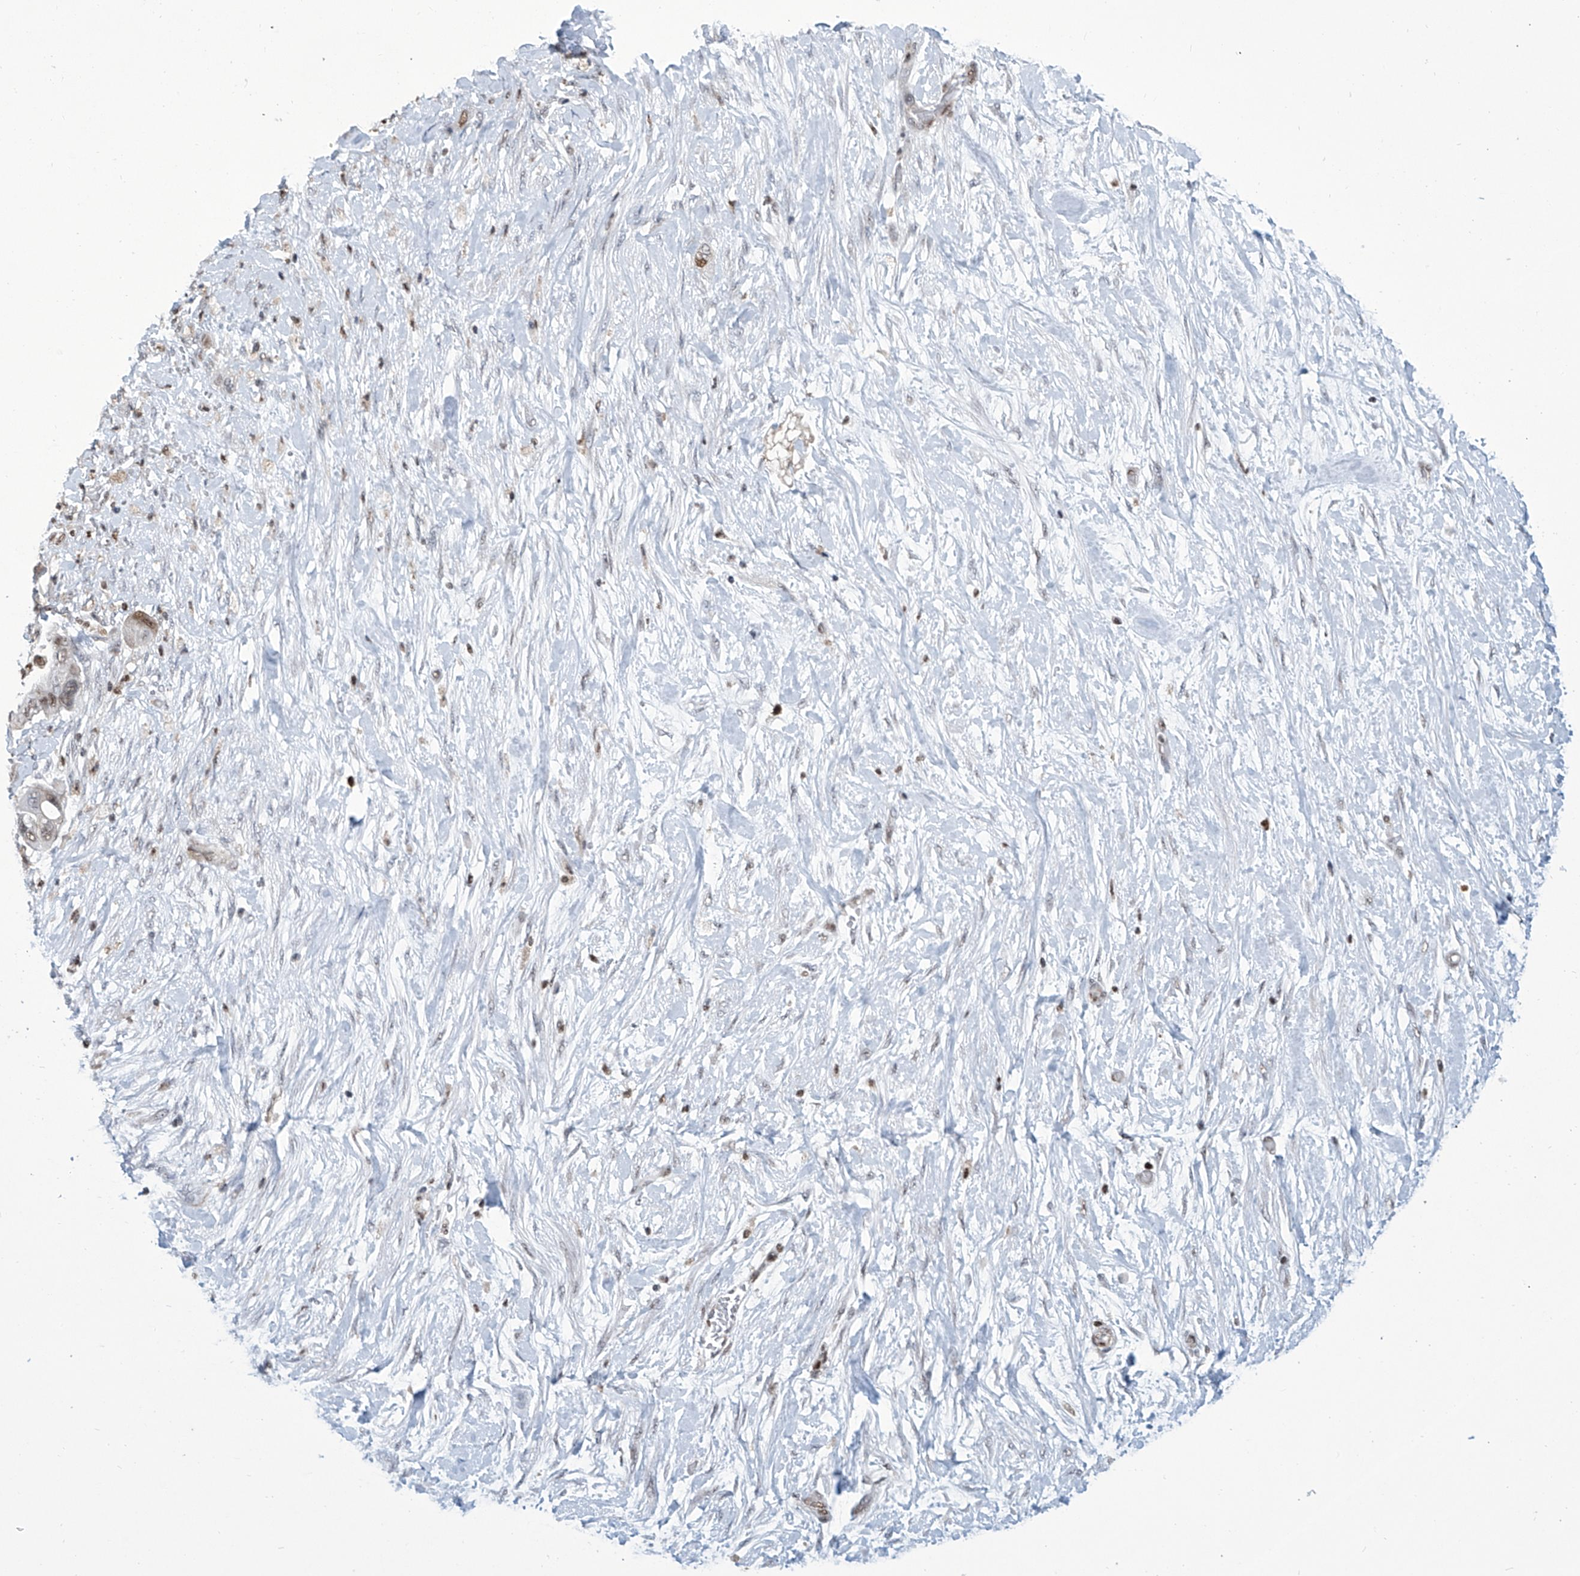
{"staining": {"intensity": "moderate", "quantity": "25%-75%", "location": "nuclear"}, "tissue": "pancreatic cancer", "cell_type": "Tumor cells", "image_type": "cancer", "snomed": [{"axis": "morphology", "description": "Adenocarcinoma, NOS"}, {"axis": "topography", "description": "Pancreas"}], "caption": "DAB immunohistochemical staining of pancreatic cancer (adenocarcinoma) shows moderate nuclear protein expression in about 25%-75% of tumor cells.", "gene": "SREBF2", "patient": {"sex": "male", "age": 68}}